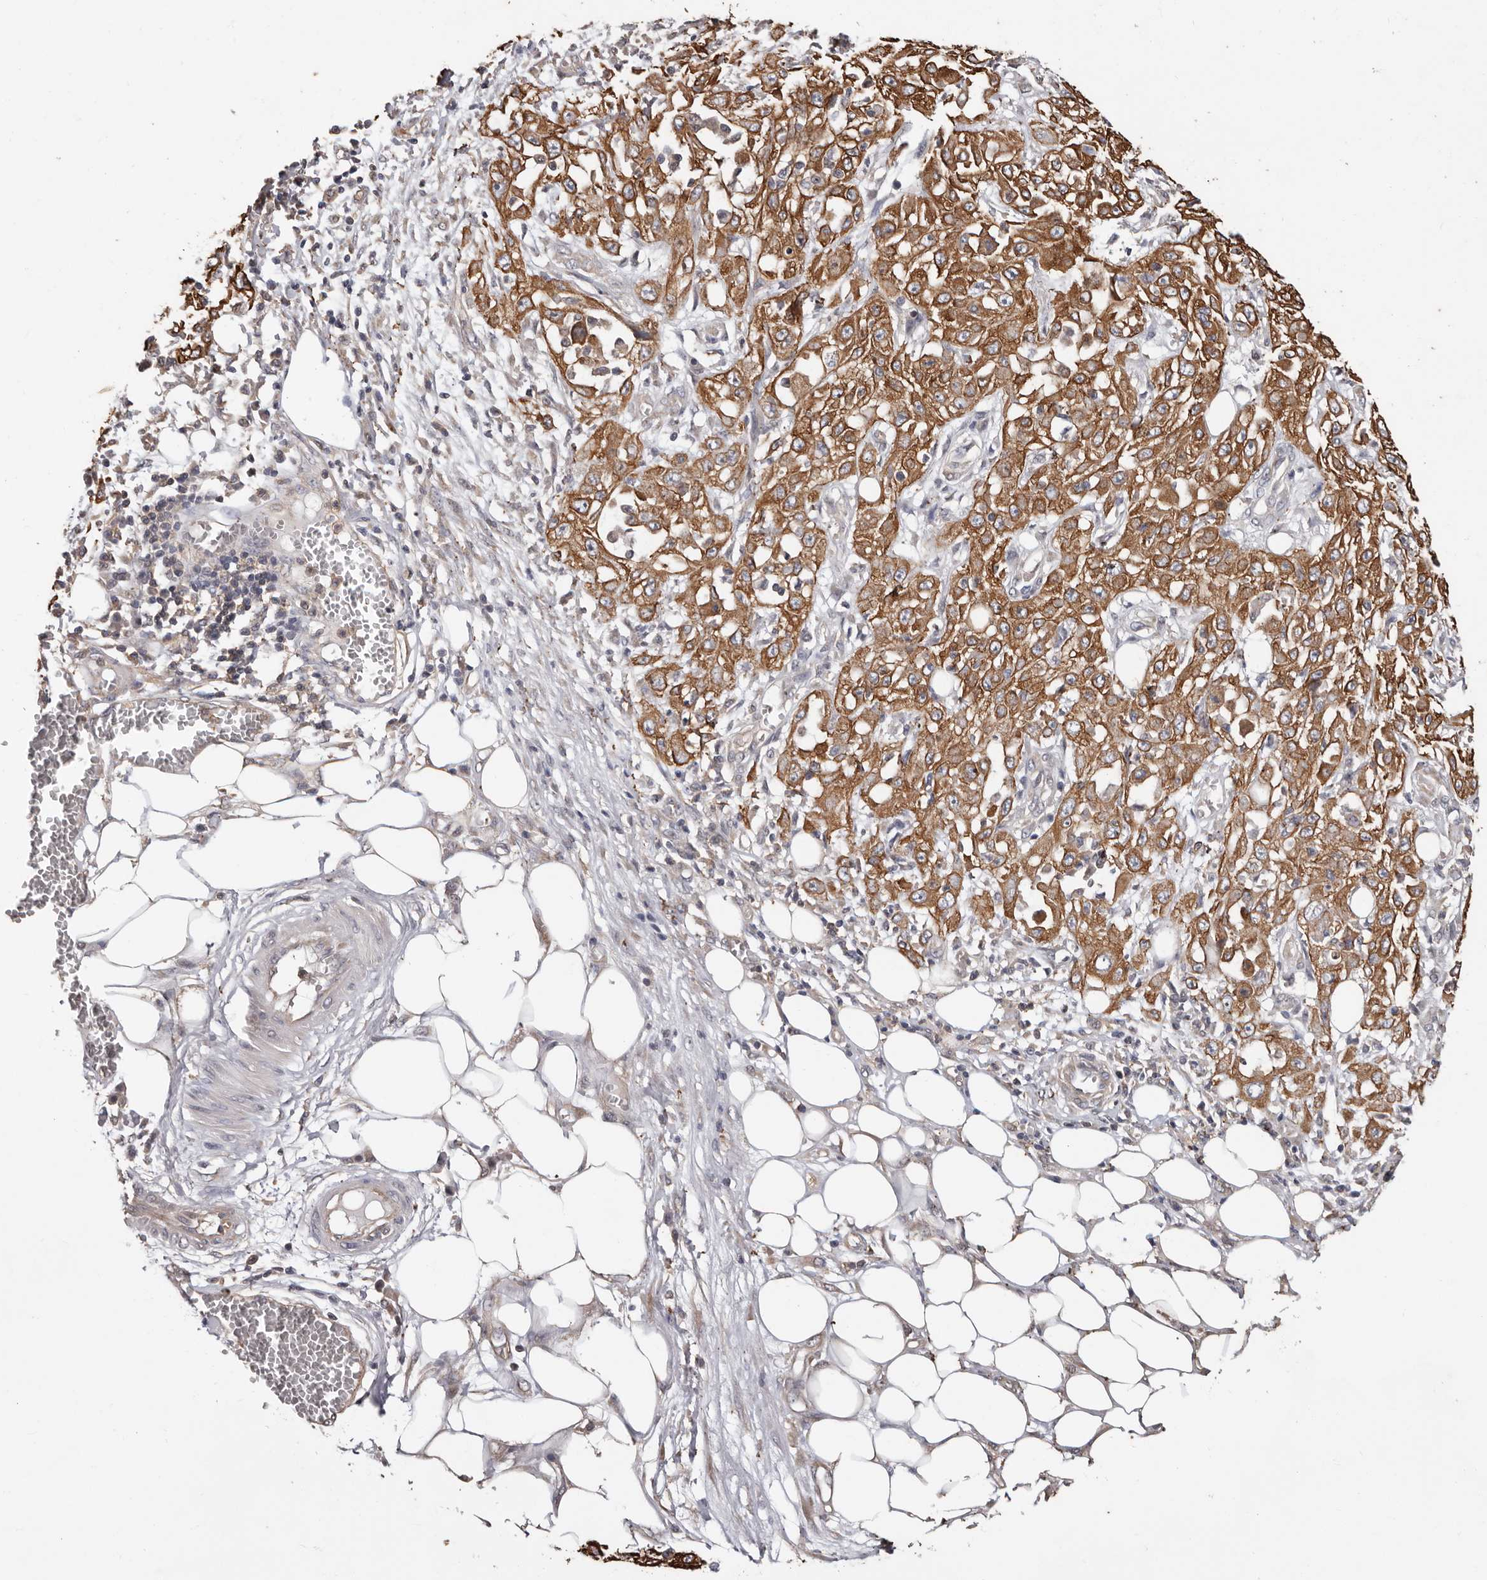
{"staining": {"intensity": "strong", "quantity": ">75%", "location": "cytoplasmic/membranous"}, "tissue": "skin cancer", "cell_type": "Tumor cells", "image_type": "cancer", "snomed": [{"axis": "morphology", "description": "Squamous cell carcinoma, NOS"}, {"axis": "morphology", "description": "Squamous cell carcinoma, metastatic, NOS"}, {"axis": "topography", "description": "Skin"}, {"axis": "topography", "description": "Lymph node"}], "caption": "Protein positivity by immunohistochemistry (IHC) demonstrates strong cytoplasmic/membranous staining in approximately >75% of tumor cells in skin cancer. (Stains: DAB (3,3'-diaminobenzidine) in brown, nuclei in blue, Microscopy: brightfield microscopy at high magnification).", "gene": "MRPL18", "patient": {"sex": "male", "age": 75}}